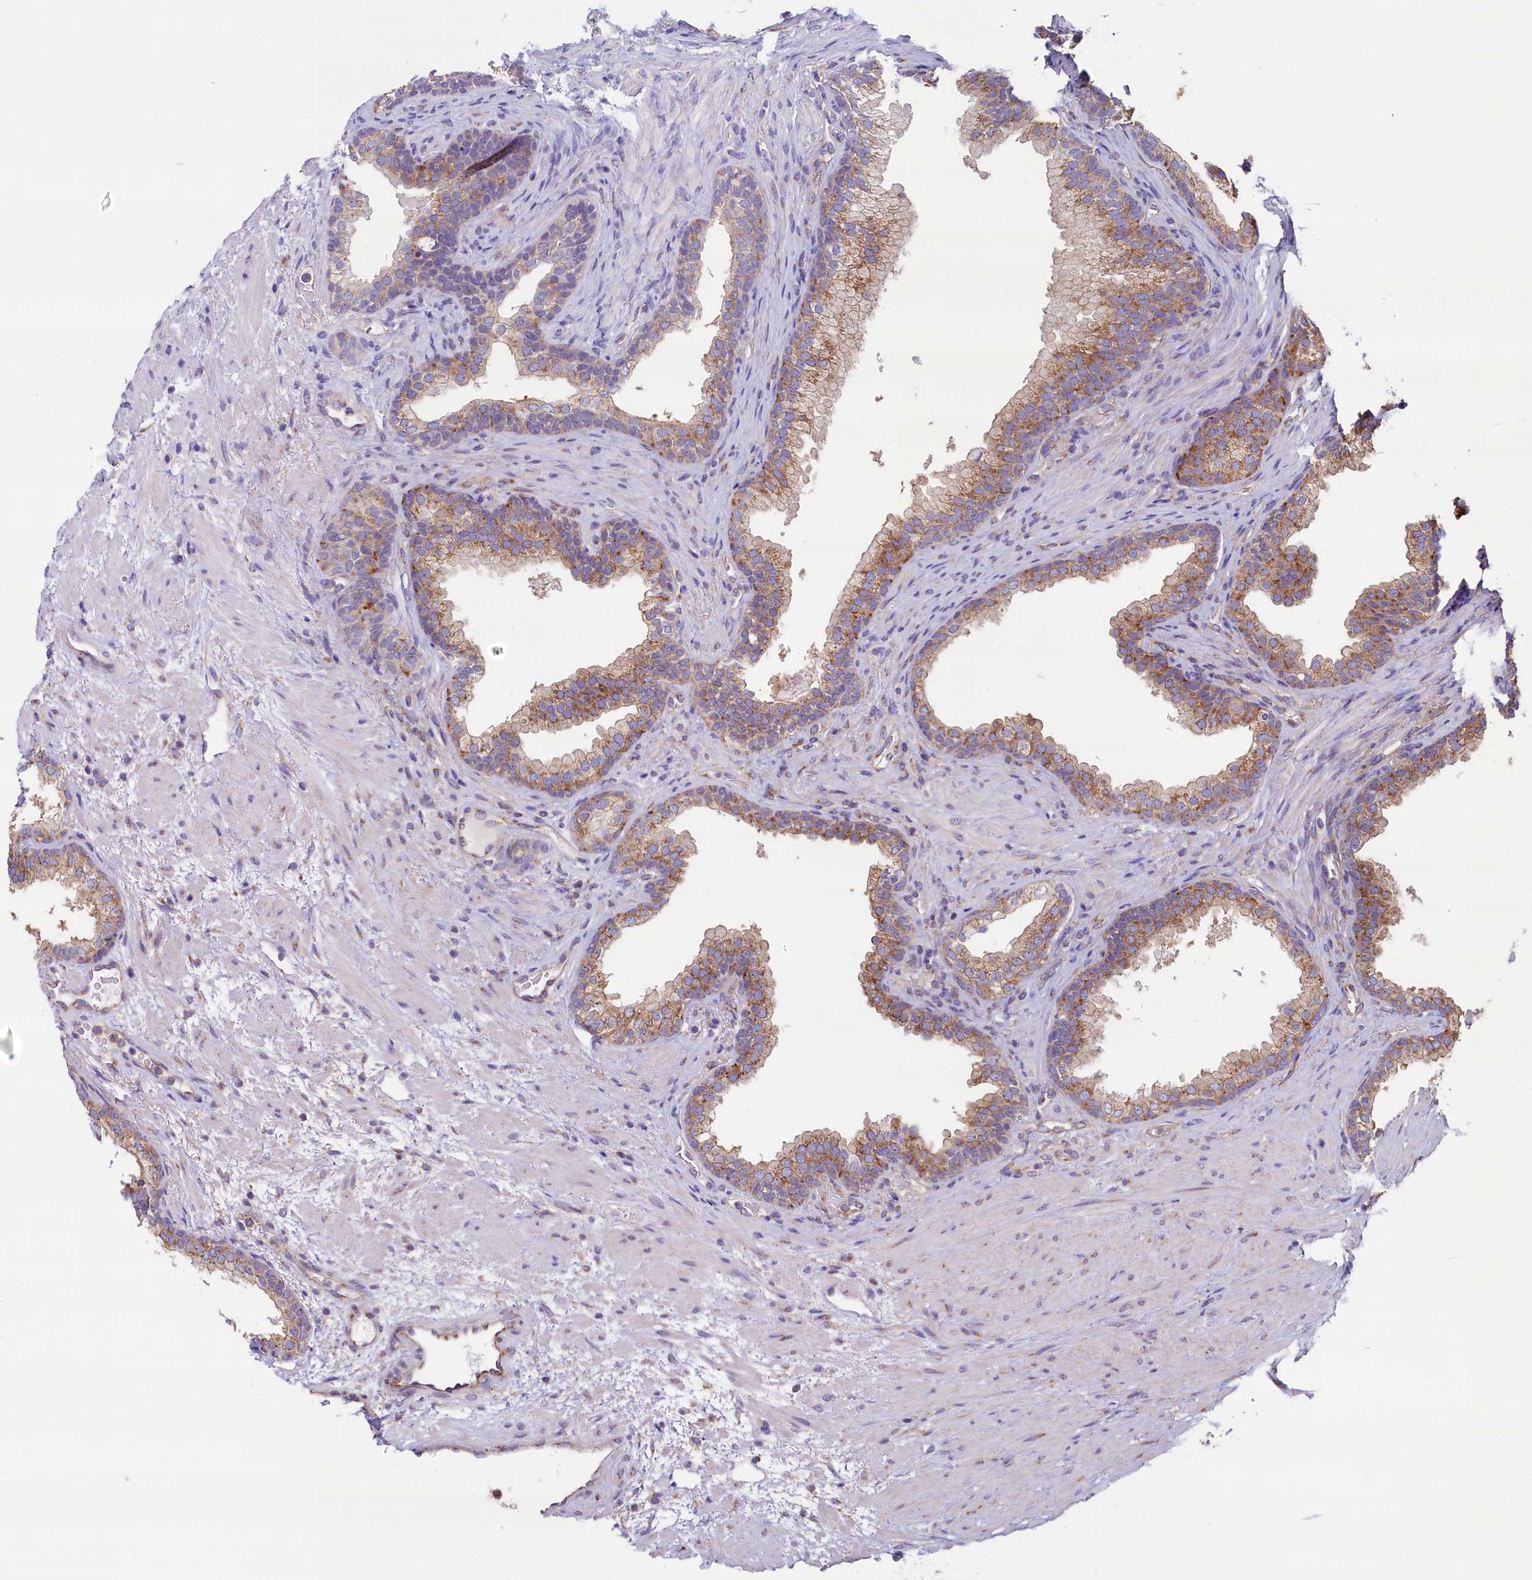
{"staining": {"intensity": "moderate", "quantity": ">75%", "location": "cytoplasmic/membranous"}, "tissue": "prostate", "cell_type": "Glandular cells", "image_type": "normal", "snomed": [{"axis": "morphology", "description": "Normal tissue, NOS"}, {"axis": "topography", "description": "Prostate"}], "caption": "Human prostate stained for a protein (brown) demonstrates moderate cytoplasmic/membranous positive positivity in about >75% of glandular cells.", "gene": "GPR21", "patient": {"sex": "male", "age": 76}}